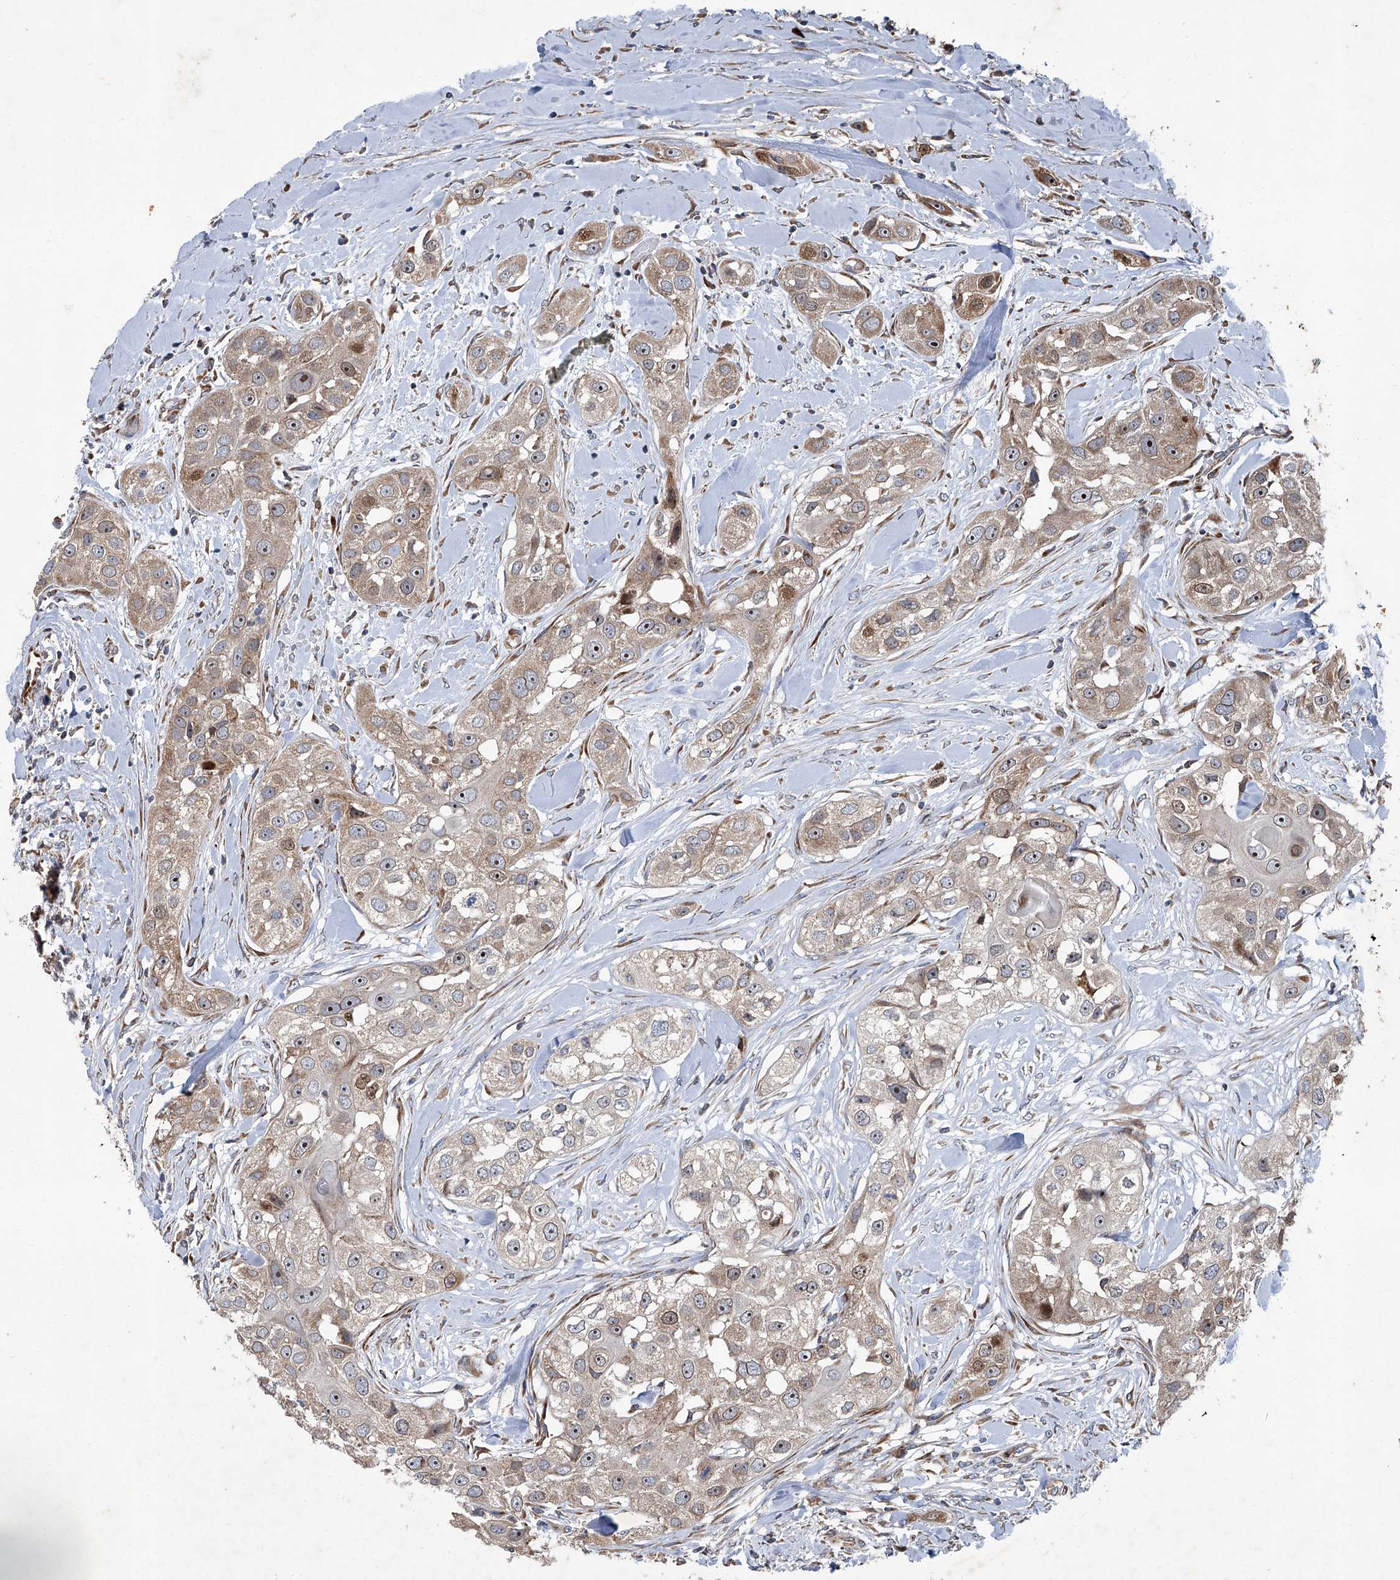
{"staining": {"intensity": "moderate", "quantity": "<25%", "location": "cytoplasmic/membranous,nuclear"}, "tissue": "head and neck cancer", "cell_type": "Tumor cells", "image_type": "cancer", "snomed": [{"axis": "morphology", "description": "Normal tissue, NOS"}, {"axis": "morphology", "description": "Squamous cell carcinoma, NOS"}, {"axis": "topography", "description": "Skeletal muscle"}, {"axis": "topography", "description": "Head-Neck"}], "caption": "Squamous cell carcinoma (head and neck) was stained to show a protein in brown. There is low levels of moderate cytoplasmic/membranous and nuclear staining in about <25% of tumor cells.", "gene": "GPR132", "patient": {"sex": "male", "age": 51}}